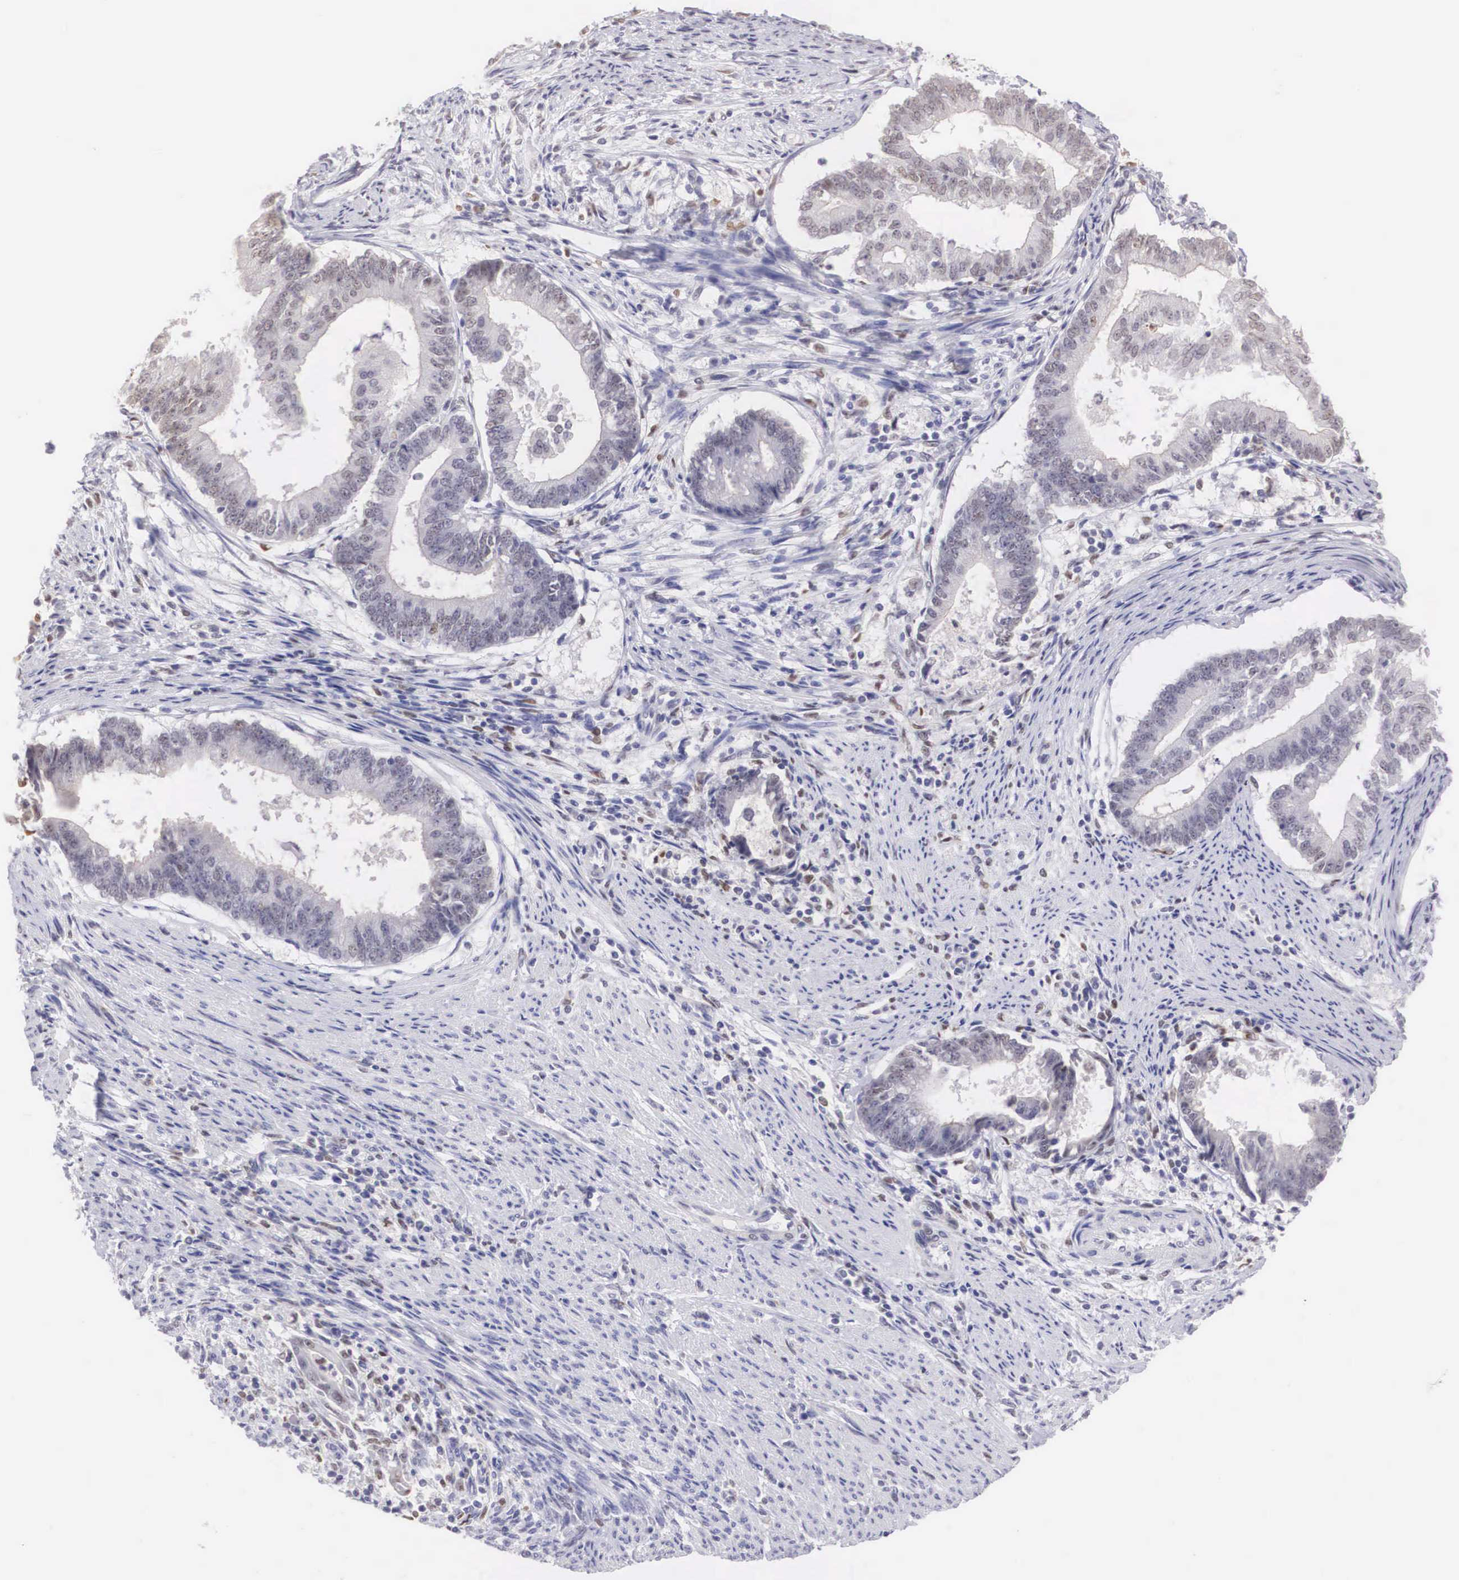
{"staining": {"intensity": "weak", "quantity": "<25%", "location": "nuclear"}, "tissue": "endometrial cancer", "cell_type": "Tumor cells", "image_type": "cancer", "snomed": [{"axis": "morphology", "description": "Adenocarcinoma, NOS"}, {"axis": "topography", "description": "Endometrium"}], "caption": "A high-resolution histopathology image shows IHC staining of adenocarcinoma (endometrial), which reveals no significant staining in tumor cells.", "gene": "ETV6", "patient": {"sex": "female", "age": 63}}